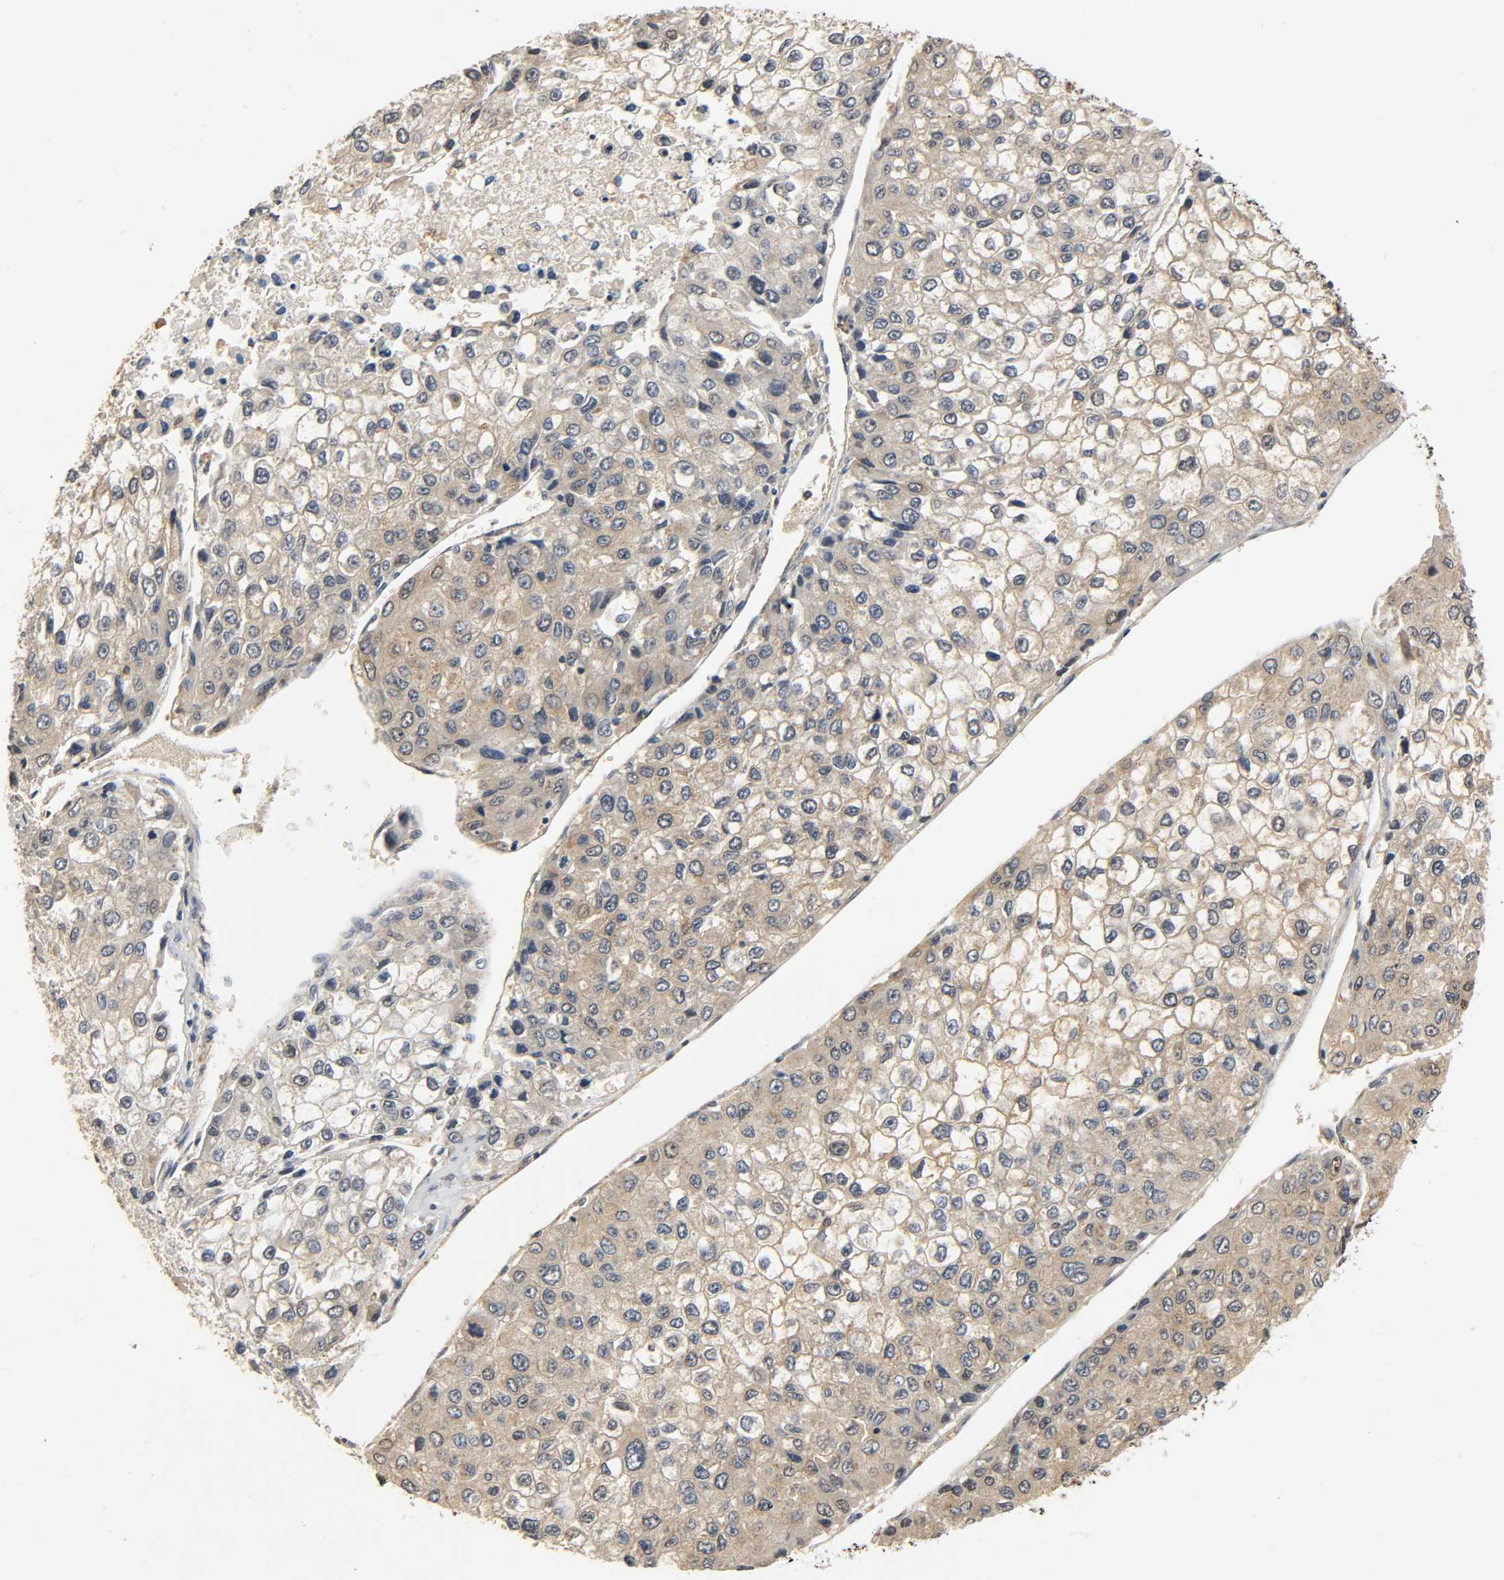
{"staining": {"intensity": "weak", "quantity": ">75%", "location": "cytoplasmic/membranous"}, "tissue": "liver cancer", "cell_type": "Tumor cells", "image_type": "cancer", "snomed": [{"axis": "morphology", "description": "Carcinoma, Hepatocellular, NOS"}, {"axis": "topography", "description": "Liver"}], "caption": "Brown immunohistochemical staining in human liver cancer displays weak cytoplasmic/membranous expression in about >75% of tumor cells.", "gene": "ZFPM2", "patient": {"sex": "female", "age": 66}}